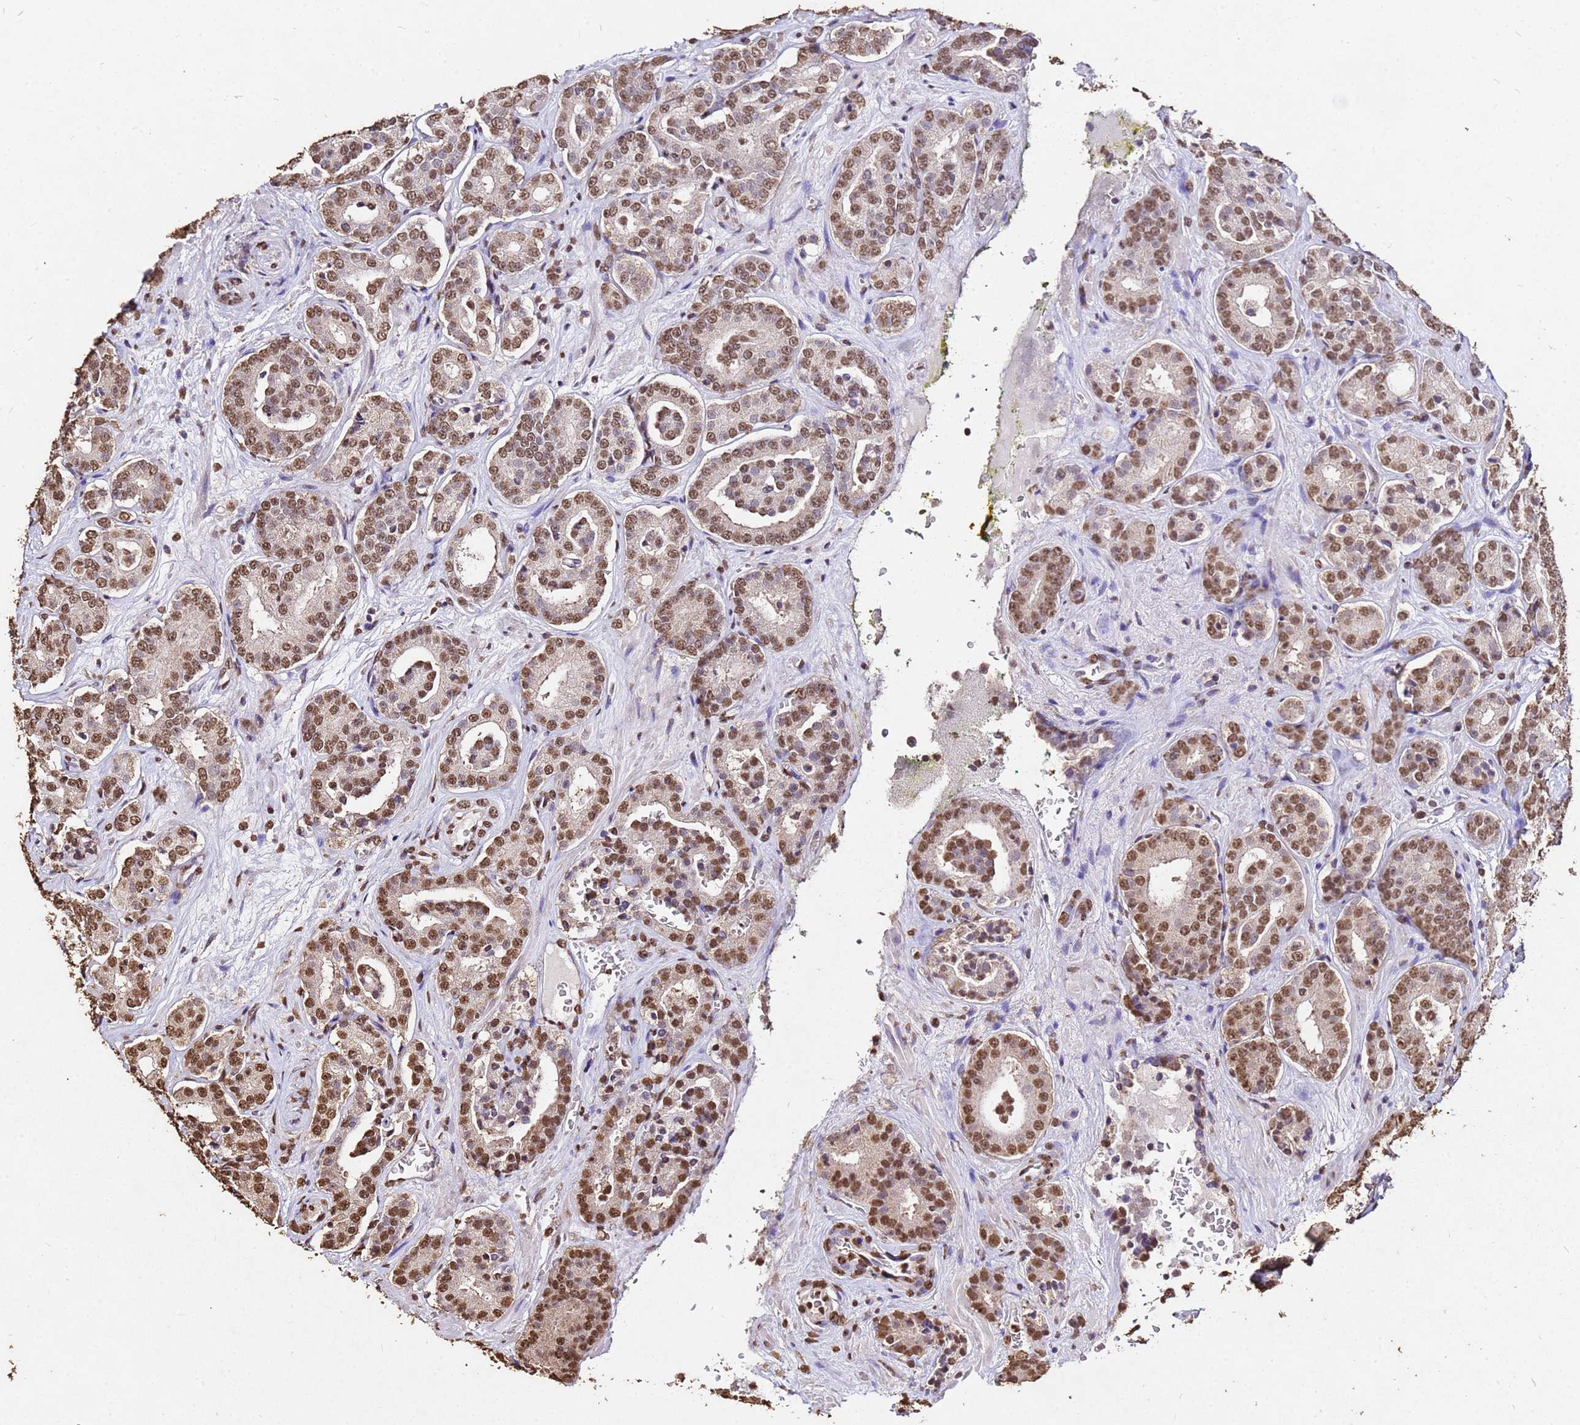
{"staining": {"intensity": "moderate", "quantity": ">75%", "location": "nuclear"}, "tissue": "prostate cancer", "cell_type": "Tumor cells", "image_type": "cancer", "snomed": [{"axis": "morphology", "description": "Adenocarcinoma, High grade"}, {"axis": "topography", "description": "Prostate"}], "caption": "Protein expression analysis of human prostate cancer reveals moderate nuclear expression in about >75% of tumor cells. (brown staining indicates protein expression, while blue staining denotes nuclei).", "gene": "MYOCD", "patient": {"sex": "male", "age": 66}}